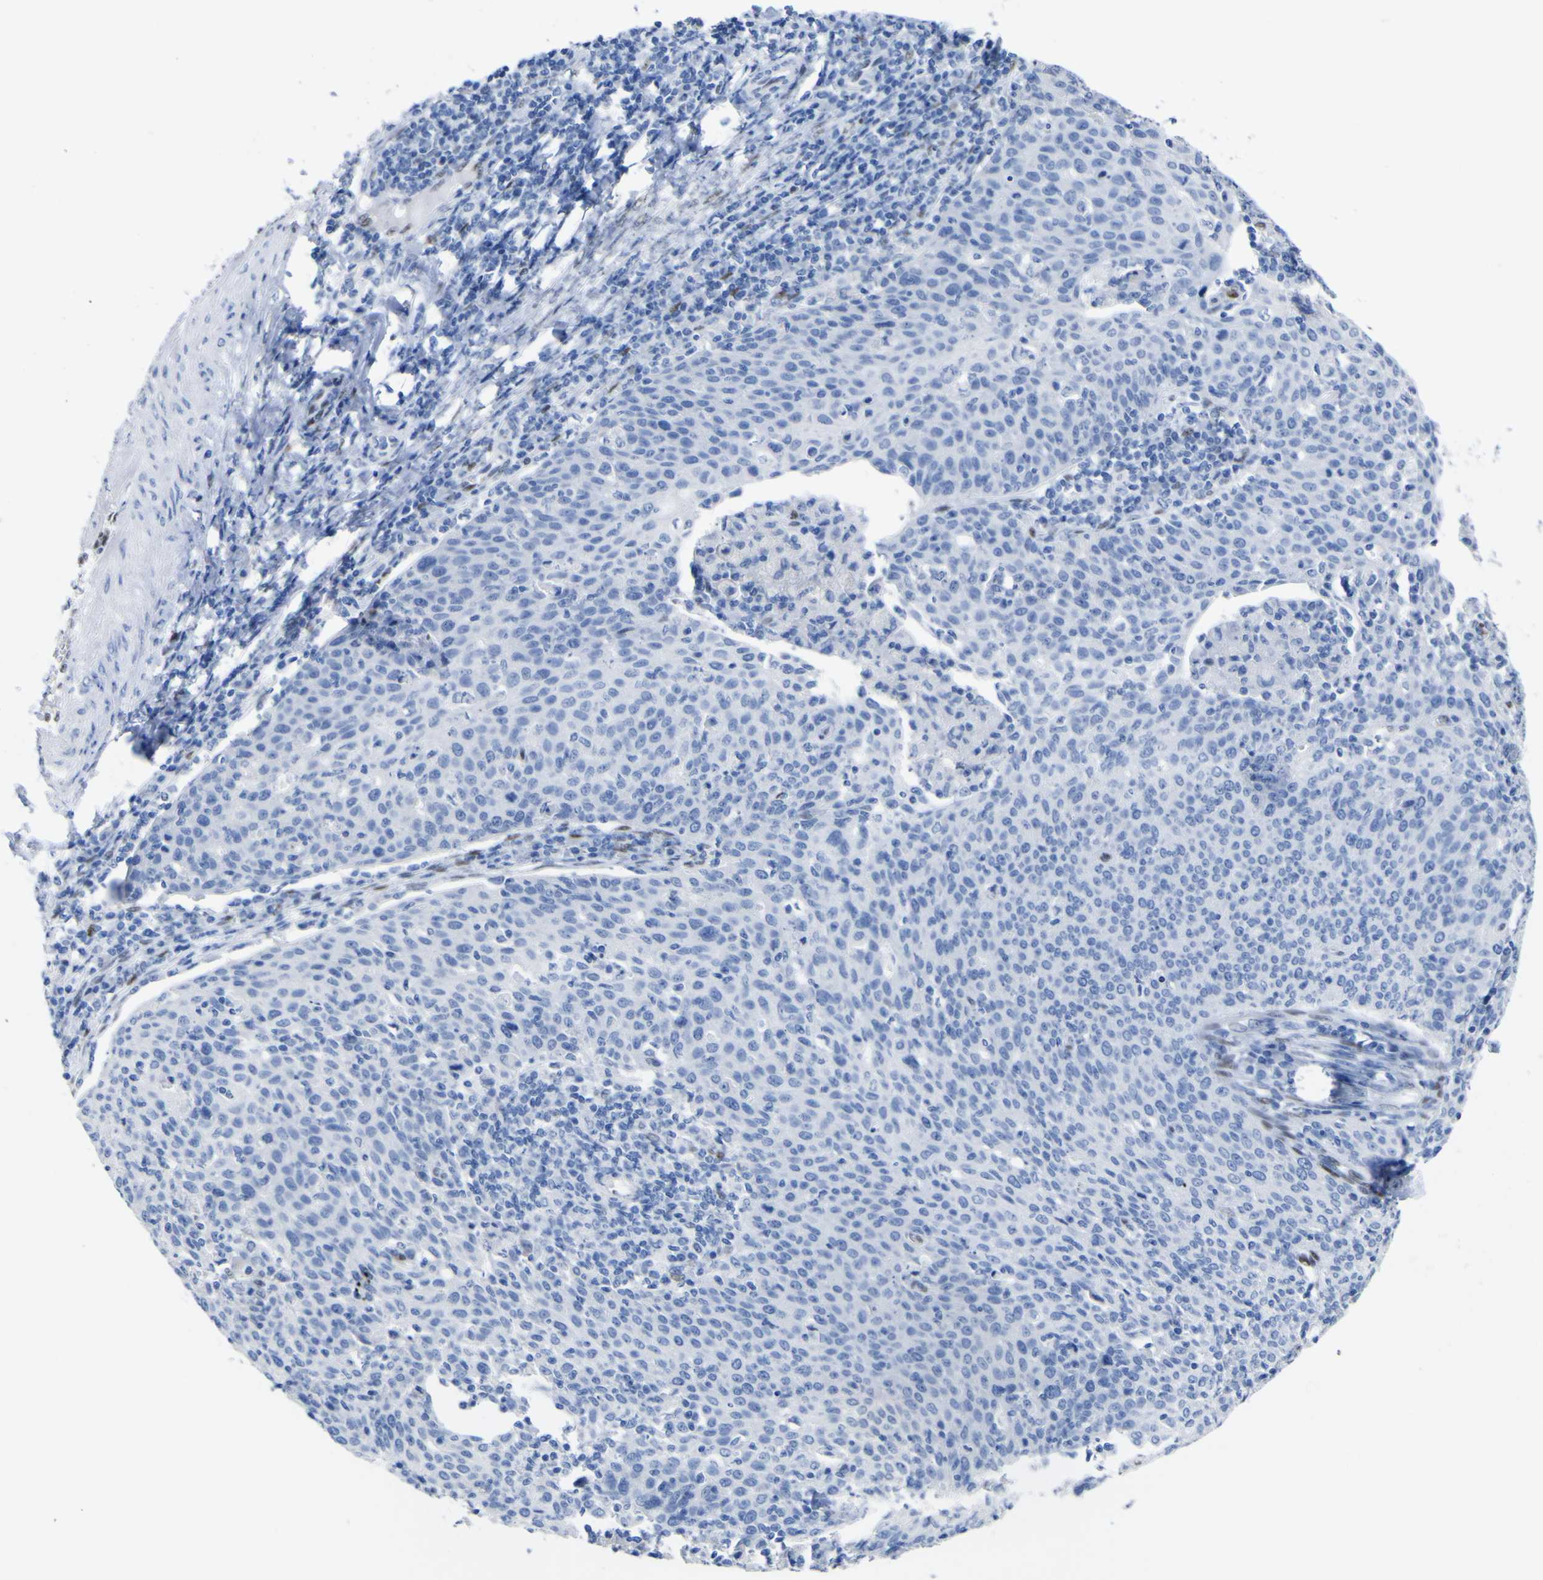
{"staining": {"intensity": "negative", "quantity": "none", "location": "none"}, "tissue": "cervical cancer", "cell_type": "Tumor cells", "image_type": "cancer", "snomed": [{"axis": "morphology", "description": "Squamous cell carcinoma, NOS"}, {"axis": "topography", "description": "Cervix"}], "caption": "Immunohistochemical staining of human squamous cell carcinoma (cervical) reveals no significant positivity in tumor cells.", "gene": "DACH1", "patient": {"sex": "female", "age": 38}}